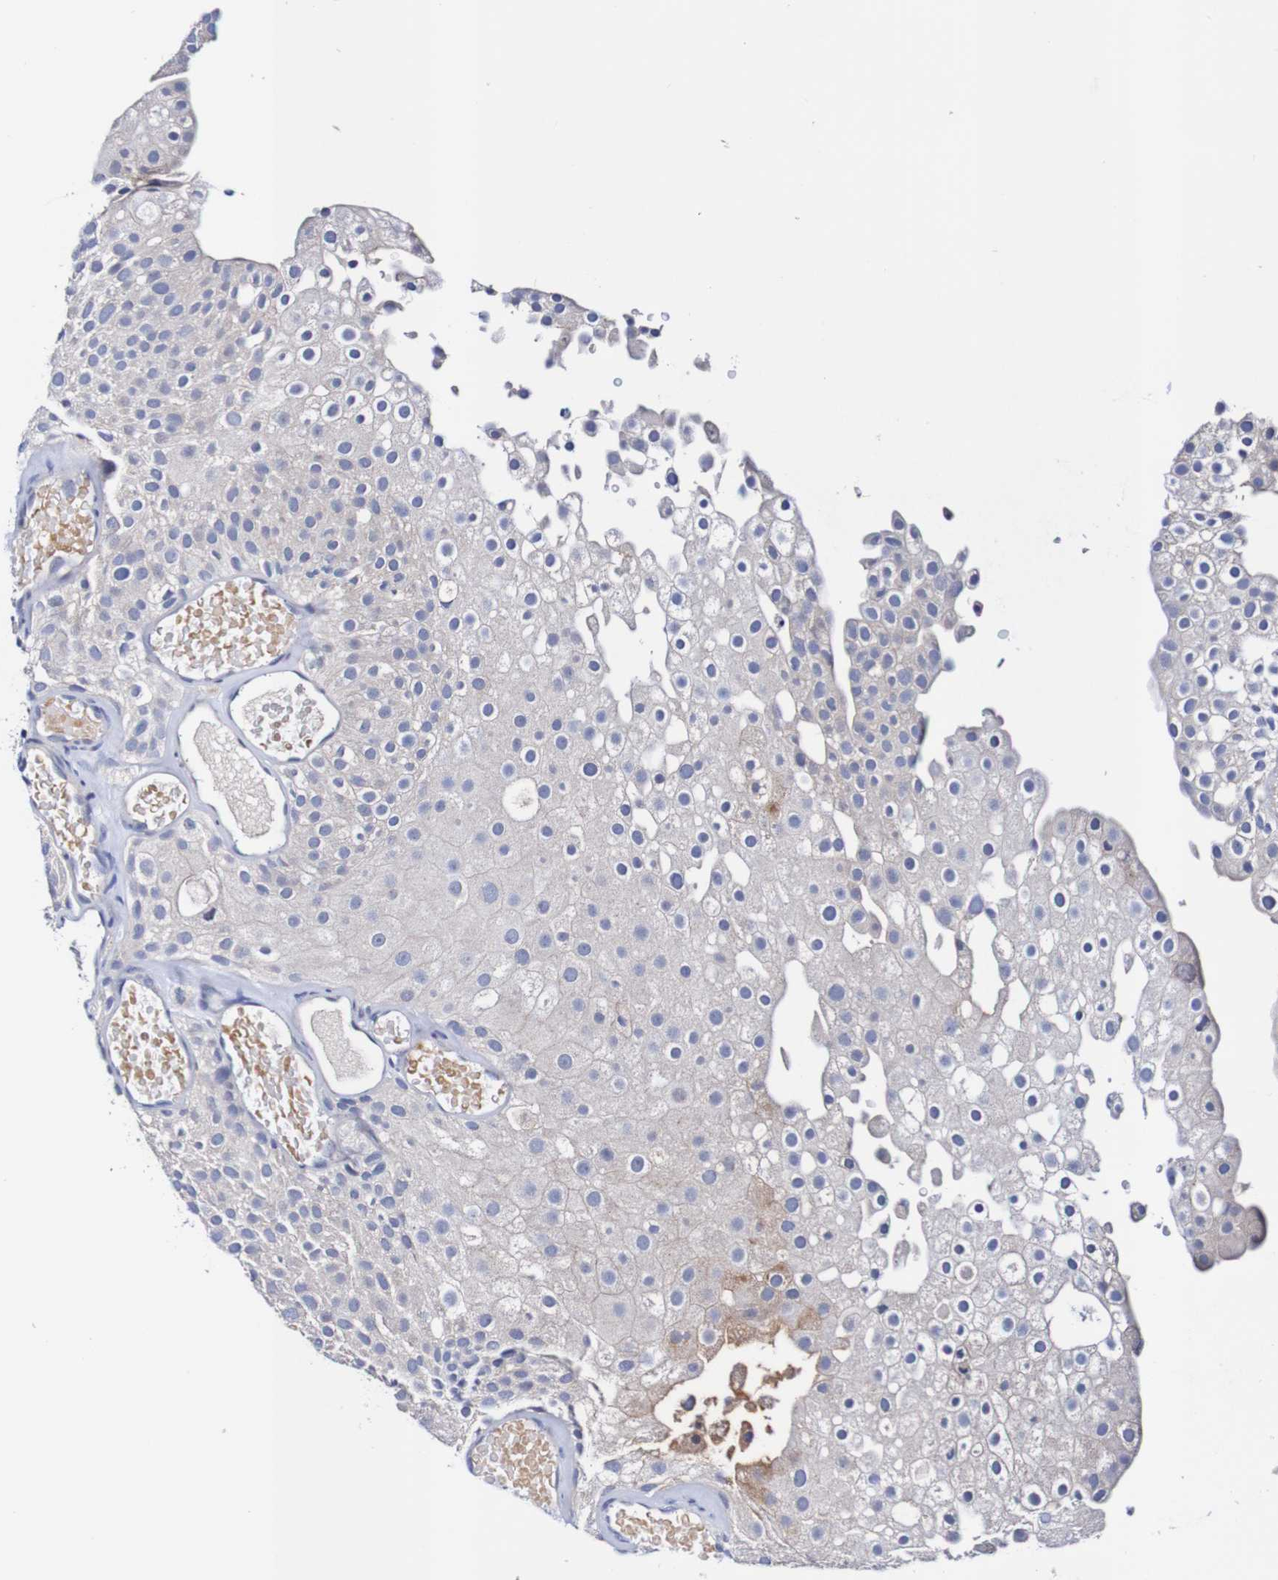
{"staining": {"intensity": "negative", "quantity": "none", "location": "none"}, "tissue": "urothelial cancer", "cell_type": "Tumor cells", "image_type": "cancer", "snomed": [{"axis": "morphology", "description": "Urothelial carcinoma, Low grade"}, {"axis": "topography", "description": "Urinary bladder"}], "caption": "An image of low-grade urothelial carcinoma stained for a protein displays no brown staining in tumor cells.", "gene": "SEZ6", "patient": {"sex": "male", "age": 78}}